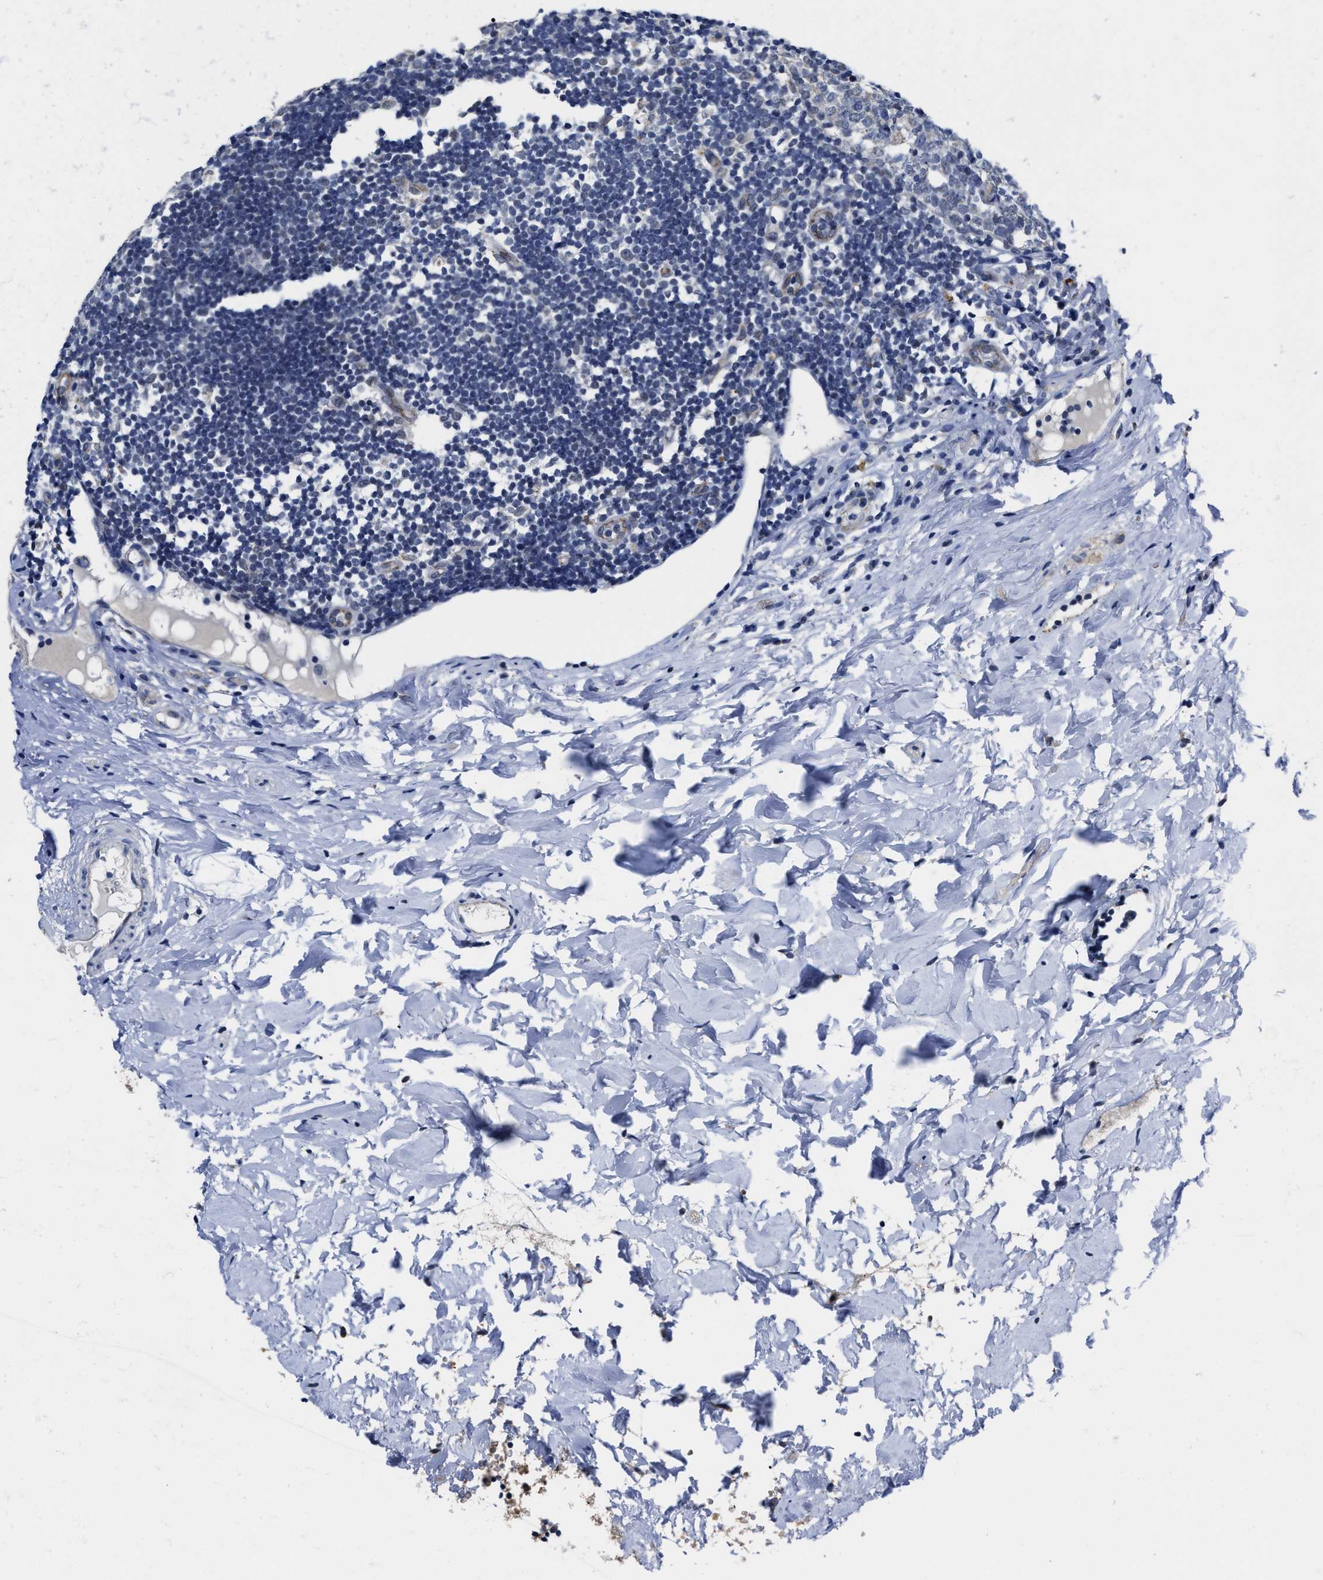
{"staining": {"intensity": "moderate", "quantity": ">75%", "location": "cytoplasmic/membranous"}, "tissue": "appendix", "cell_type": "Glandular cells", "image_type": "normal", "snomed": [{"axis": "morphology", "description": "Normal tissue, NOS"}, {"axis": "topography", "description": "Appendix"}], "caption": "DAB immunohistochemical staining of benign appendix demonstrates moderate cytoplasmic/membranous protein expression in about >75% of glandular cells.", "gene": "GHITM", "patient": {"sex": "female", "age": 20}}